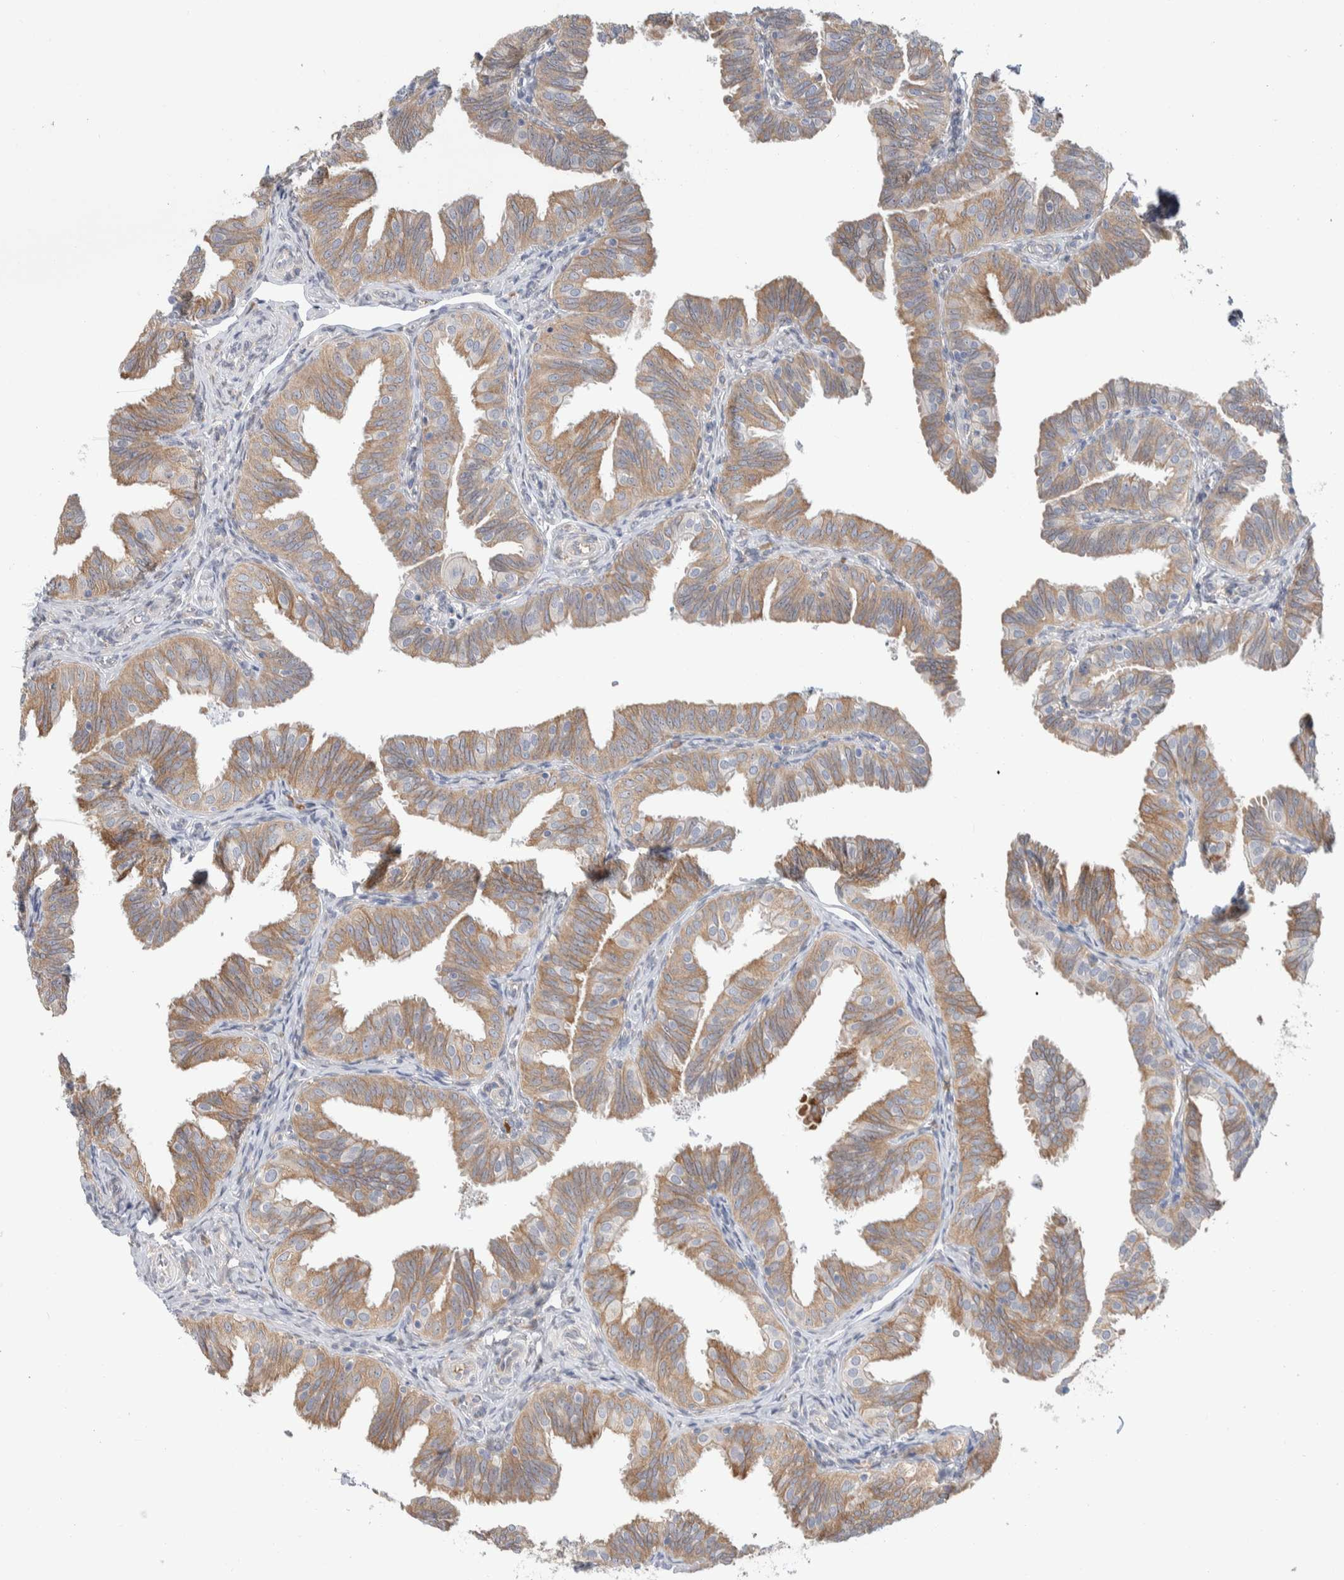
{"staining": {"intensity": "weak", "quantity": ">75%", "location": "cytoplasmic/membranous"}, "tissue": "fallopian tube", "cell_type": "Glandular cells", "image_type": "normal", "snomed": [{"axis": "morphology", "description": "Normal tissue, NOS"}, {"axis": "topography", "description": "Fallopian tube"}], "caption": "IHC (DAB (3,3'-diaminobenzidine)) staining of normal fallopian tube shows weak cytoplasmic/membranous protein staining in about >75% of glandular cells.", "gene": "RUSF1", "patient": {"sex": "female", "age": 35}}